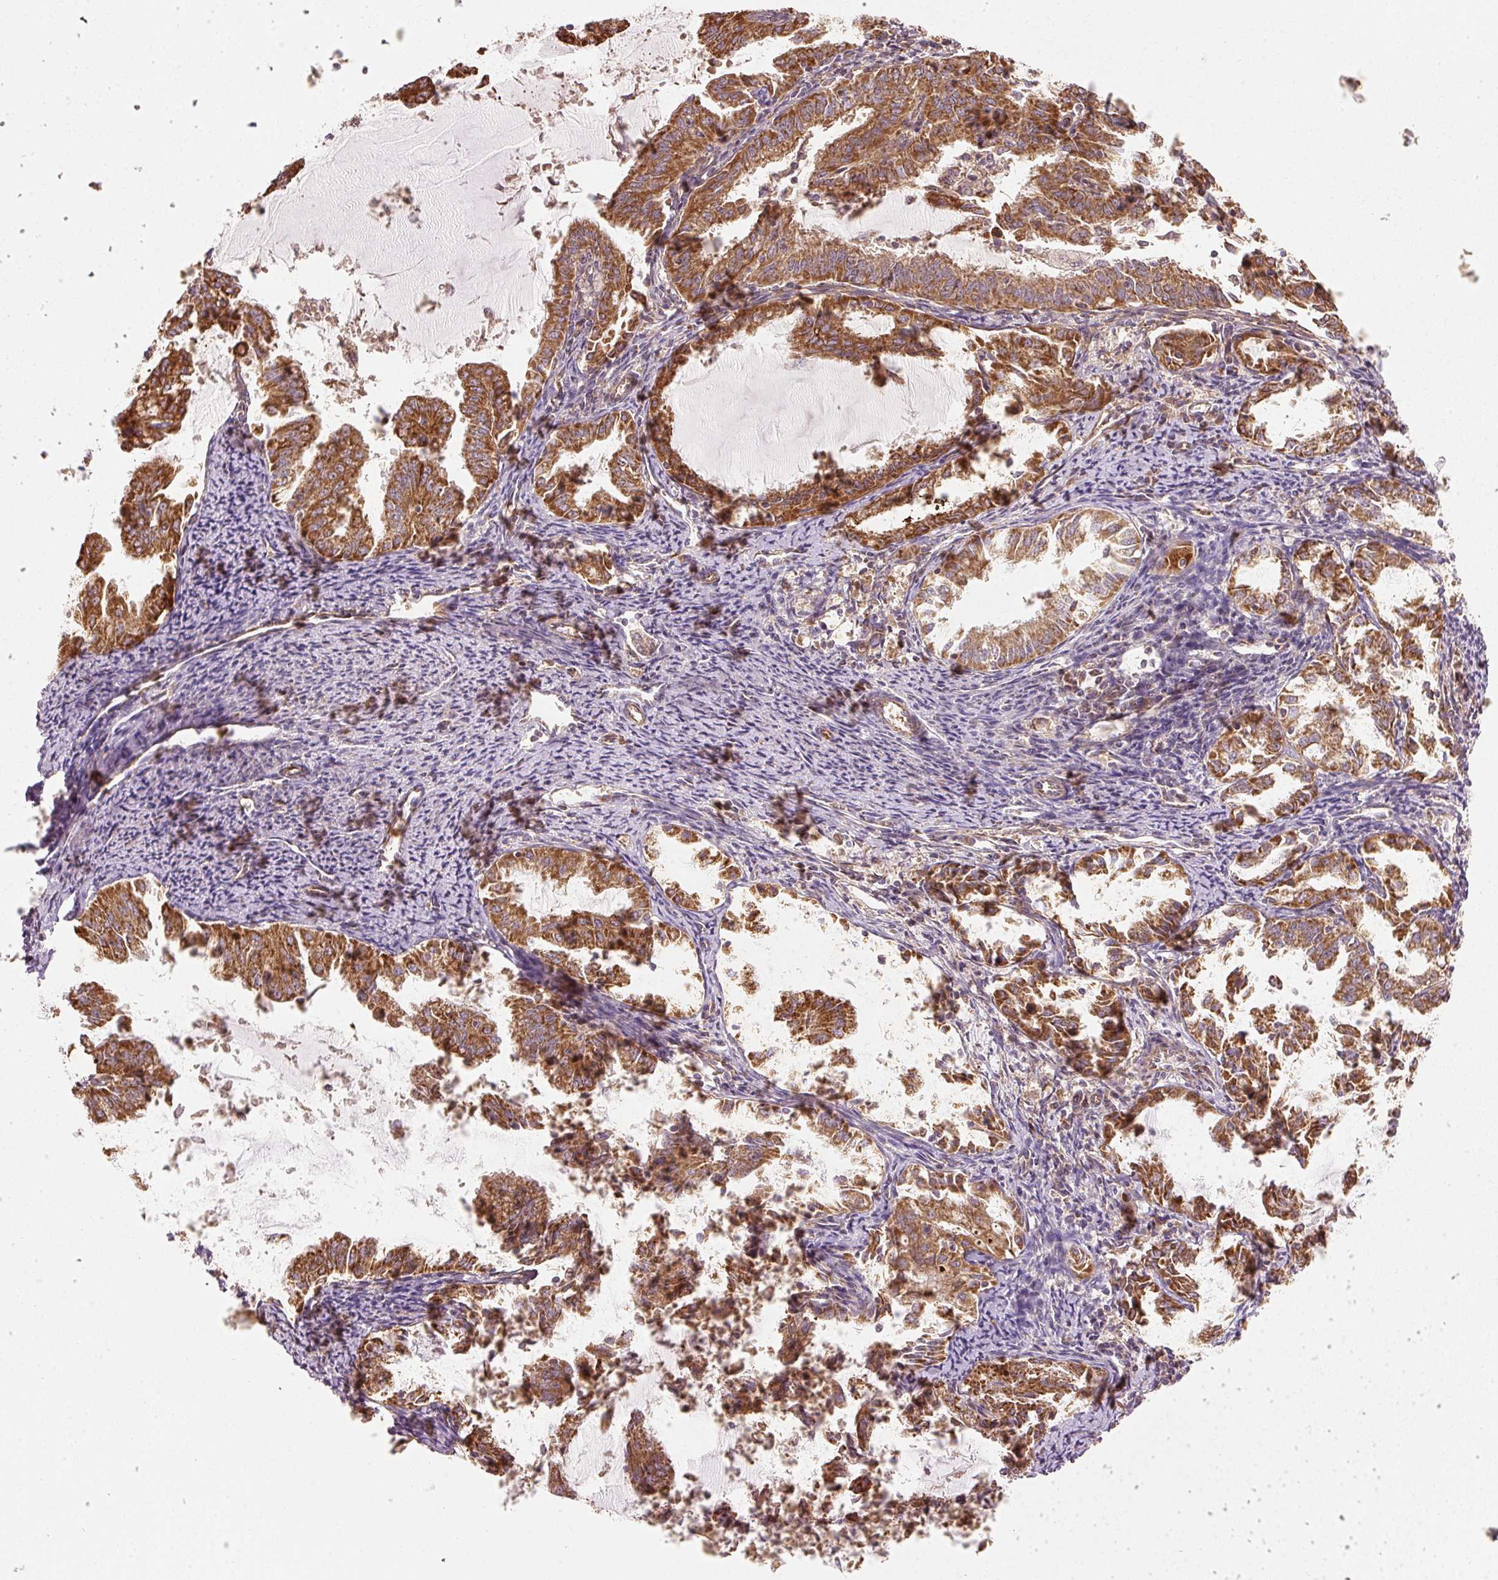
{"staining": {"intensity": "strong", "quantity": ">75%", "location": "cytoplasmic/membranous"}, "tissue": "endometrial cancer", "cell_type": "Tumor cells", "image_type": "cancer", "snomed": [{"axis": "morphology", "description": "Adenocarcinoma, NOS"}, {"axis": "topography", "description": "Endometrium"}], "caption": "High-power microscopy captured an IHC micrograph of adenocarcinoma (endometrial), revealing strong cytoplasmic/membranous staining in approximately >75% of tumor cells. The staining is performed using DAB (3,3'-diaminobenzidine) brown chromogen to label protein expression. The nuclei are counter-stained blue using hematoxylin.", "gene": "ISCU", "patient": {"sex": "female", "age": 70}}